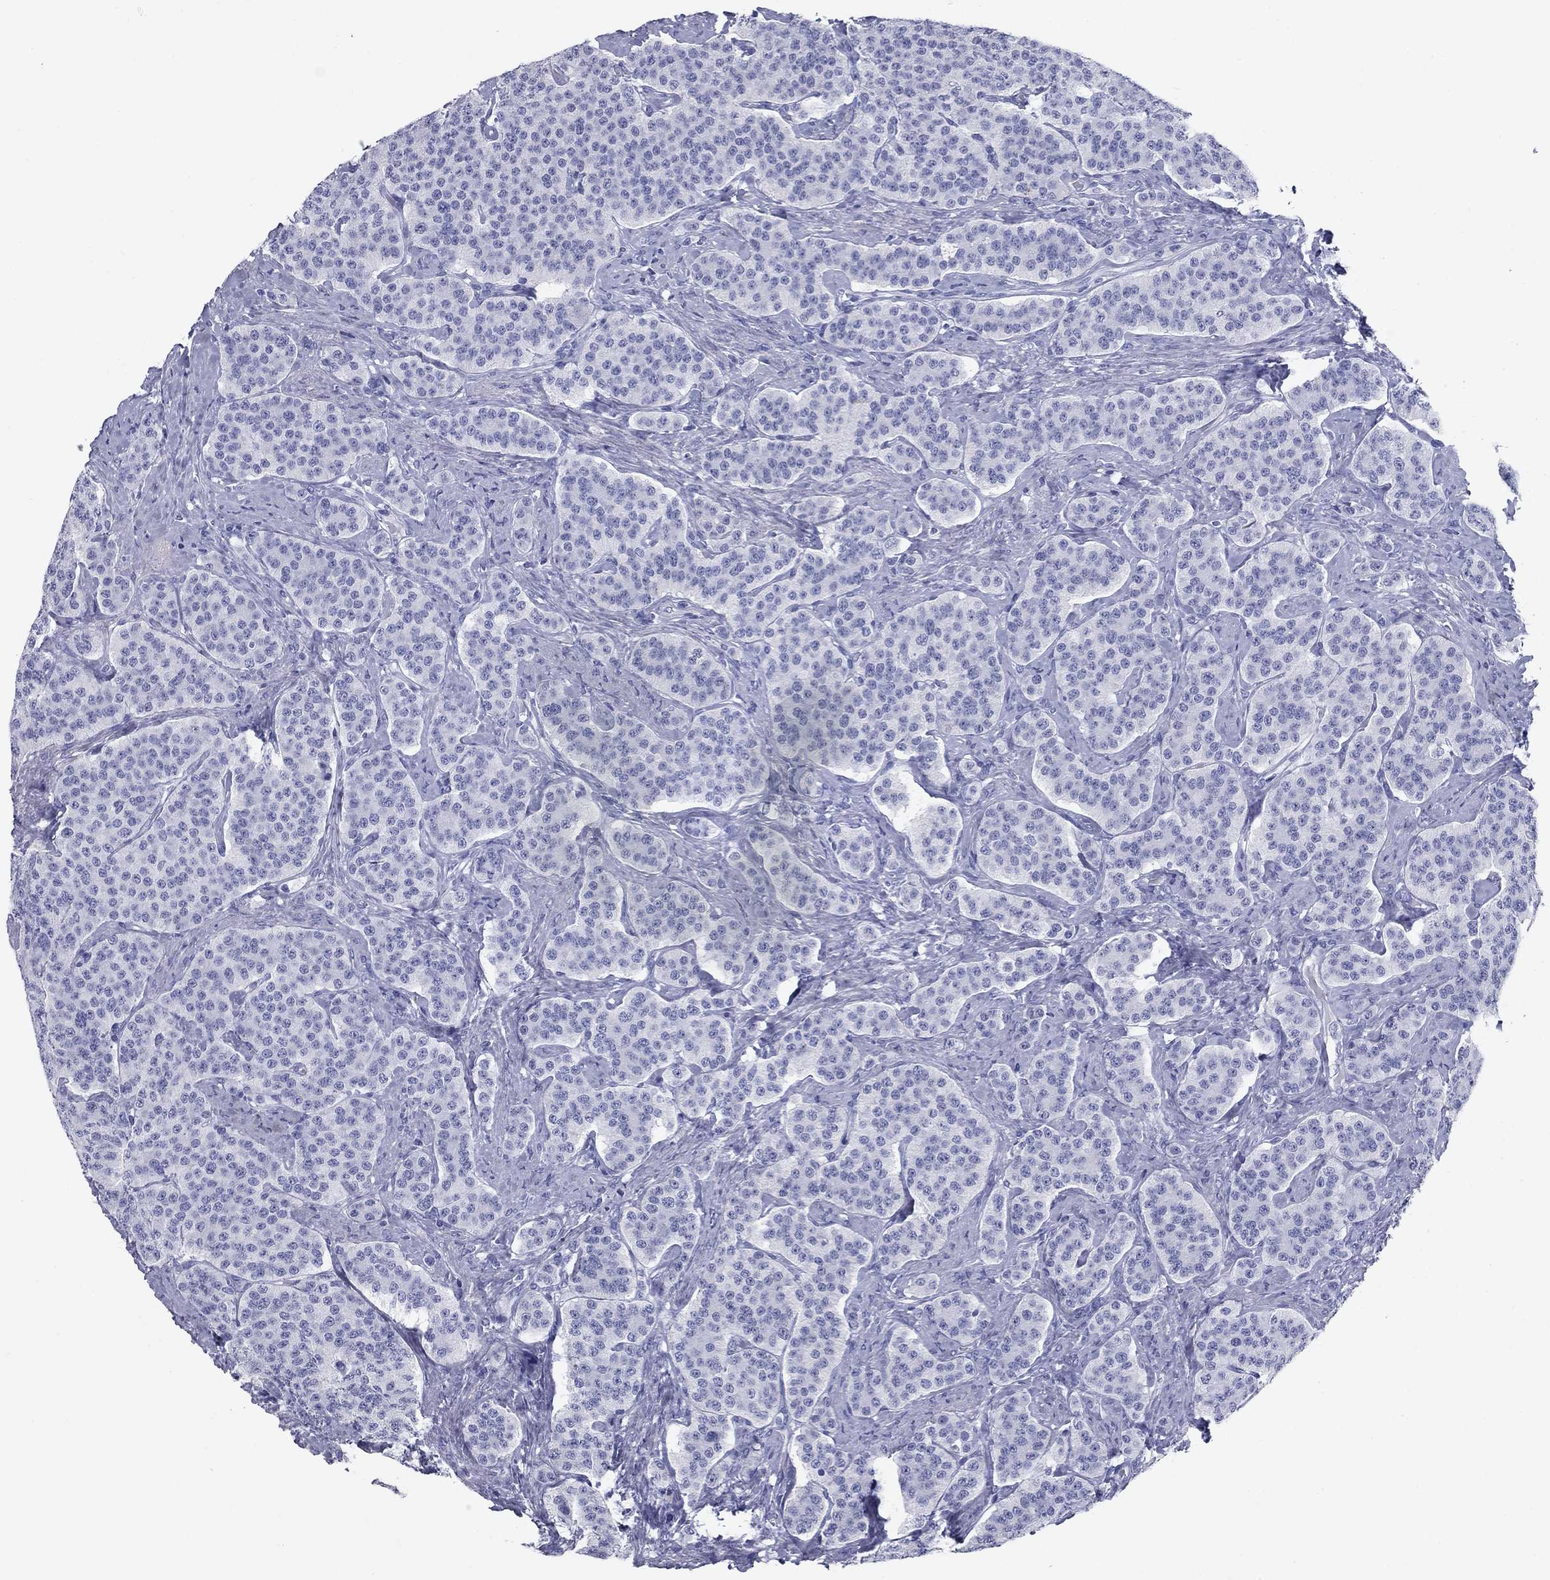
{"staining": {"intensity": "negative", "quantity": "none", "location": "none"}, "tissue": "carcinoid", "cell_type": "Tumor cells", "image_type": "cancer", "snomed": [{"axis": "morphology", "description": "Carcinoid, malignant, NOS"}, {"axis": "topography", "description": "Small intestine"}], "caption": "There is no significant expression in tumor cells of carcinoid.", "gene": "NPPA", "patient": {"sex": "female", "age": 58}}